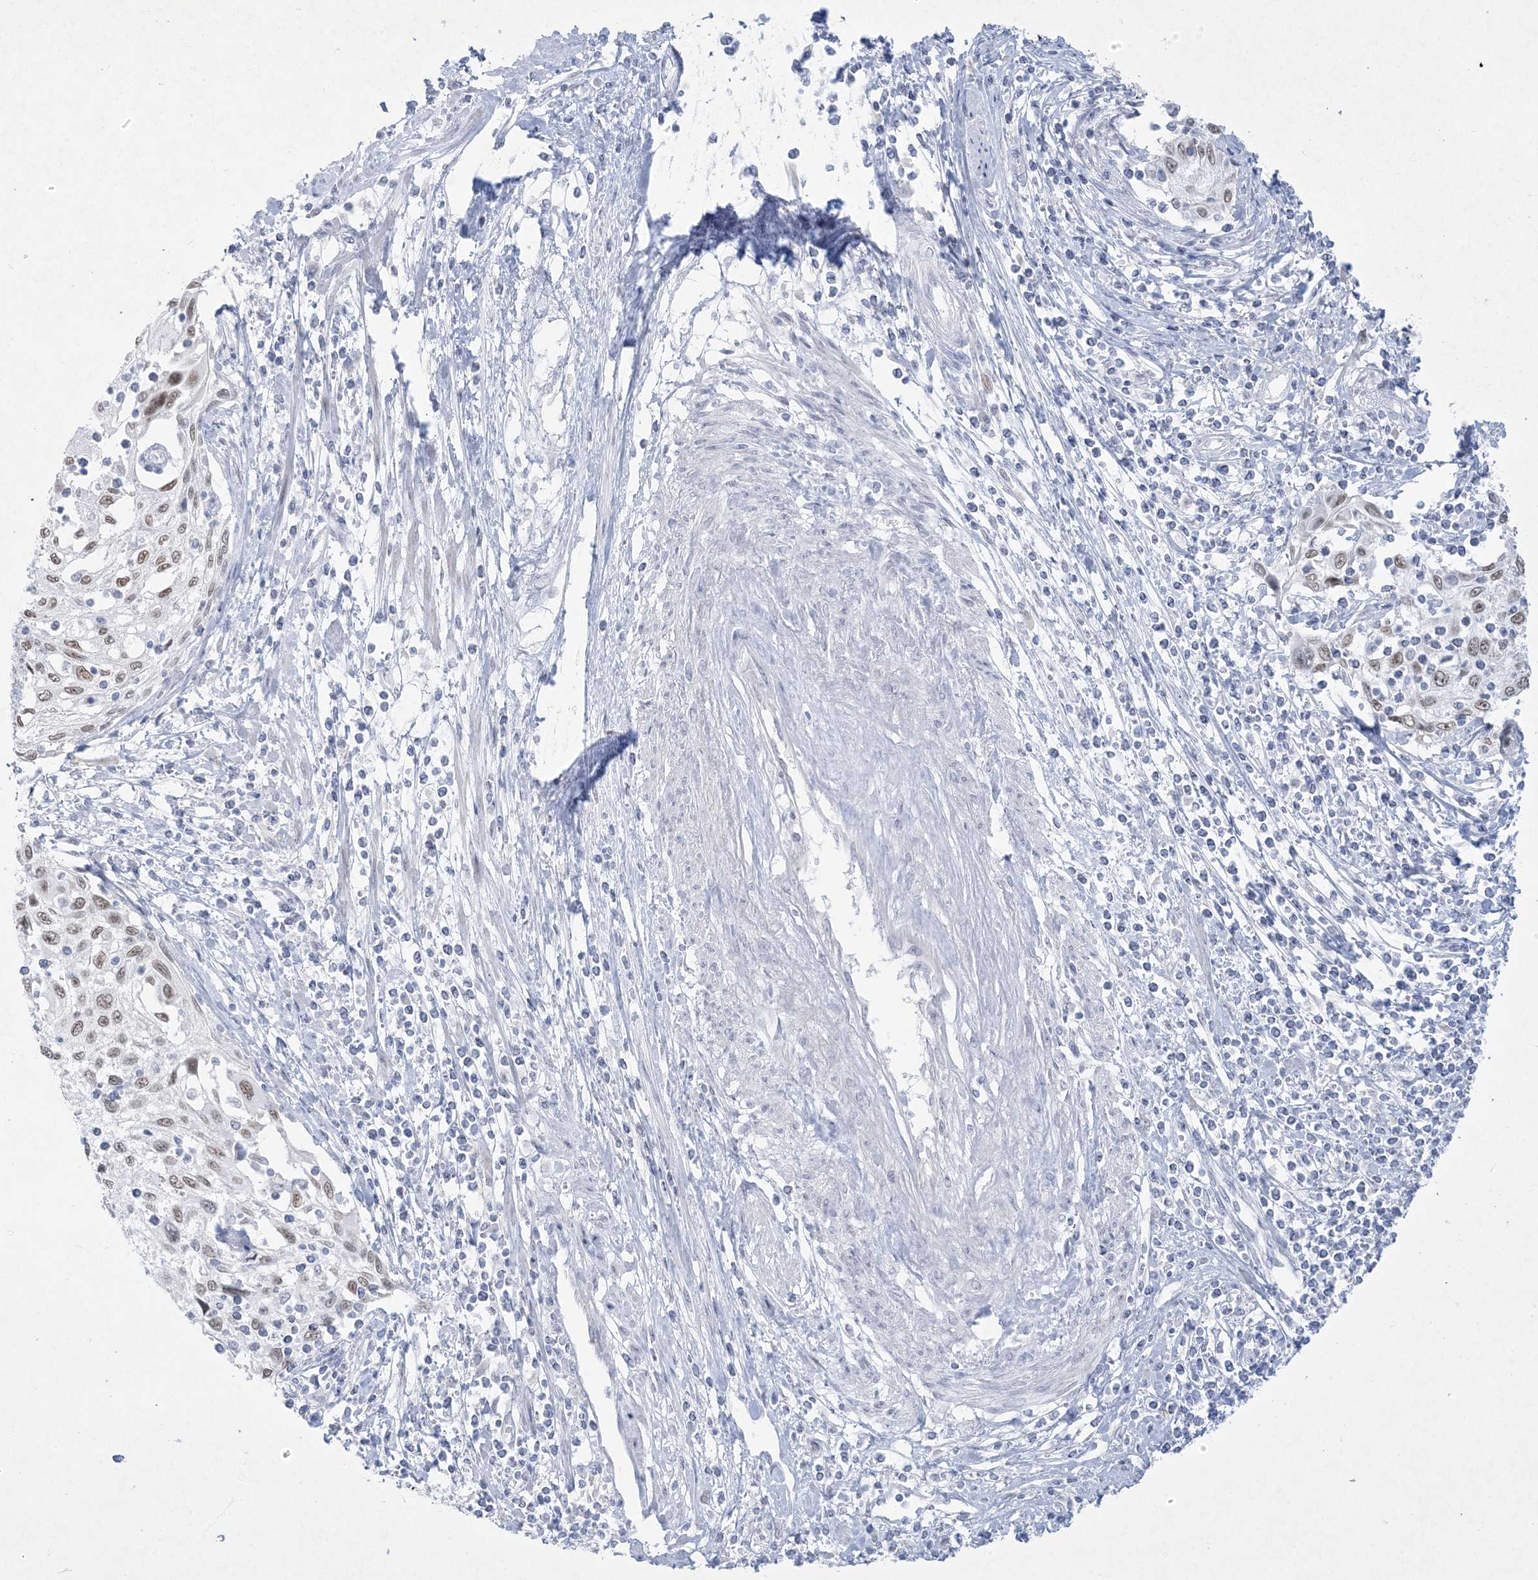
{"staining": {"intensity": "moderate", "quantity": ">75%", "location": "nuclear"}, "tissue": "cervical cancer", "cell_type": "Tumor cells", "image_type": "cancer", "snomed": [{"axis": "morphology", "description": "Squamous cell carcinoma, NOS"}, {"axis": "topography", "description": "Cervix"}], "caption": "The micrograph displays staining of squamous cell carcinoma (cervical), revealing moderate nuclear protein positivity (brown color) within tumor cells.", "gene": "HOMEZ", "patient": {"sex": "female", "age": 70}}